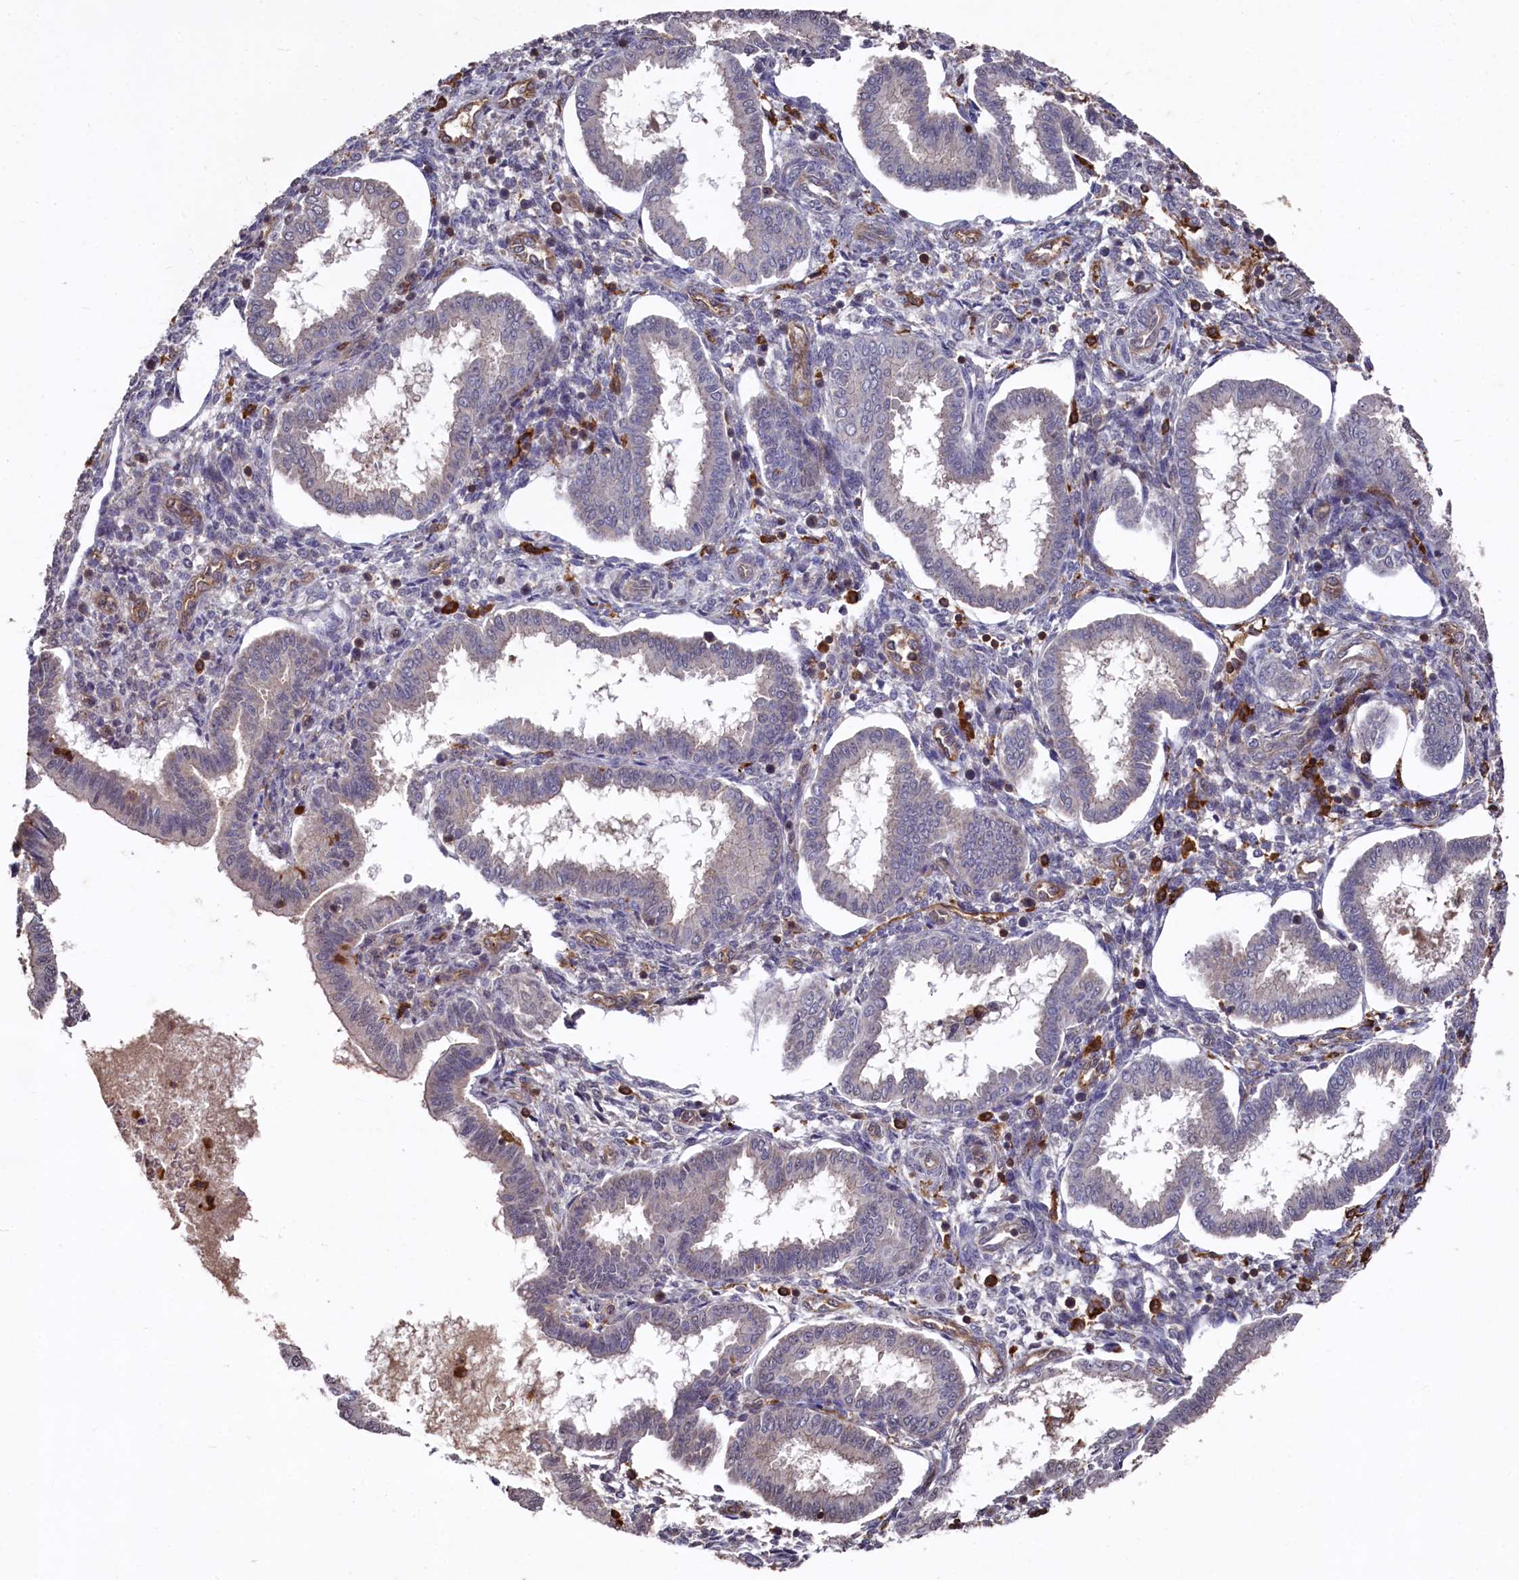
{"staining": {"intensity": "negative", "quantity": "none", "location": "none"}, "tissue": "endometrium", "cell_type": "Cells in endometrial stroma", "image_type": "normal", "snomed": [{"axis": "morphology", "description": "Normal tissue, NOS"}, {"axis": "topography", "description": "Endometrium"}], "caption": "The image exhibits no staining of cells in endometrial stroma in benign endometrium.", "gene": "PLEKHO2", "patient": {"sex": "female", "age": 24}}